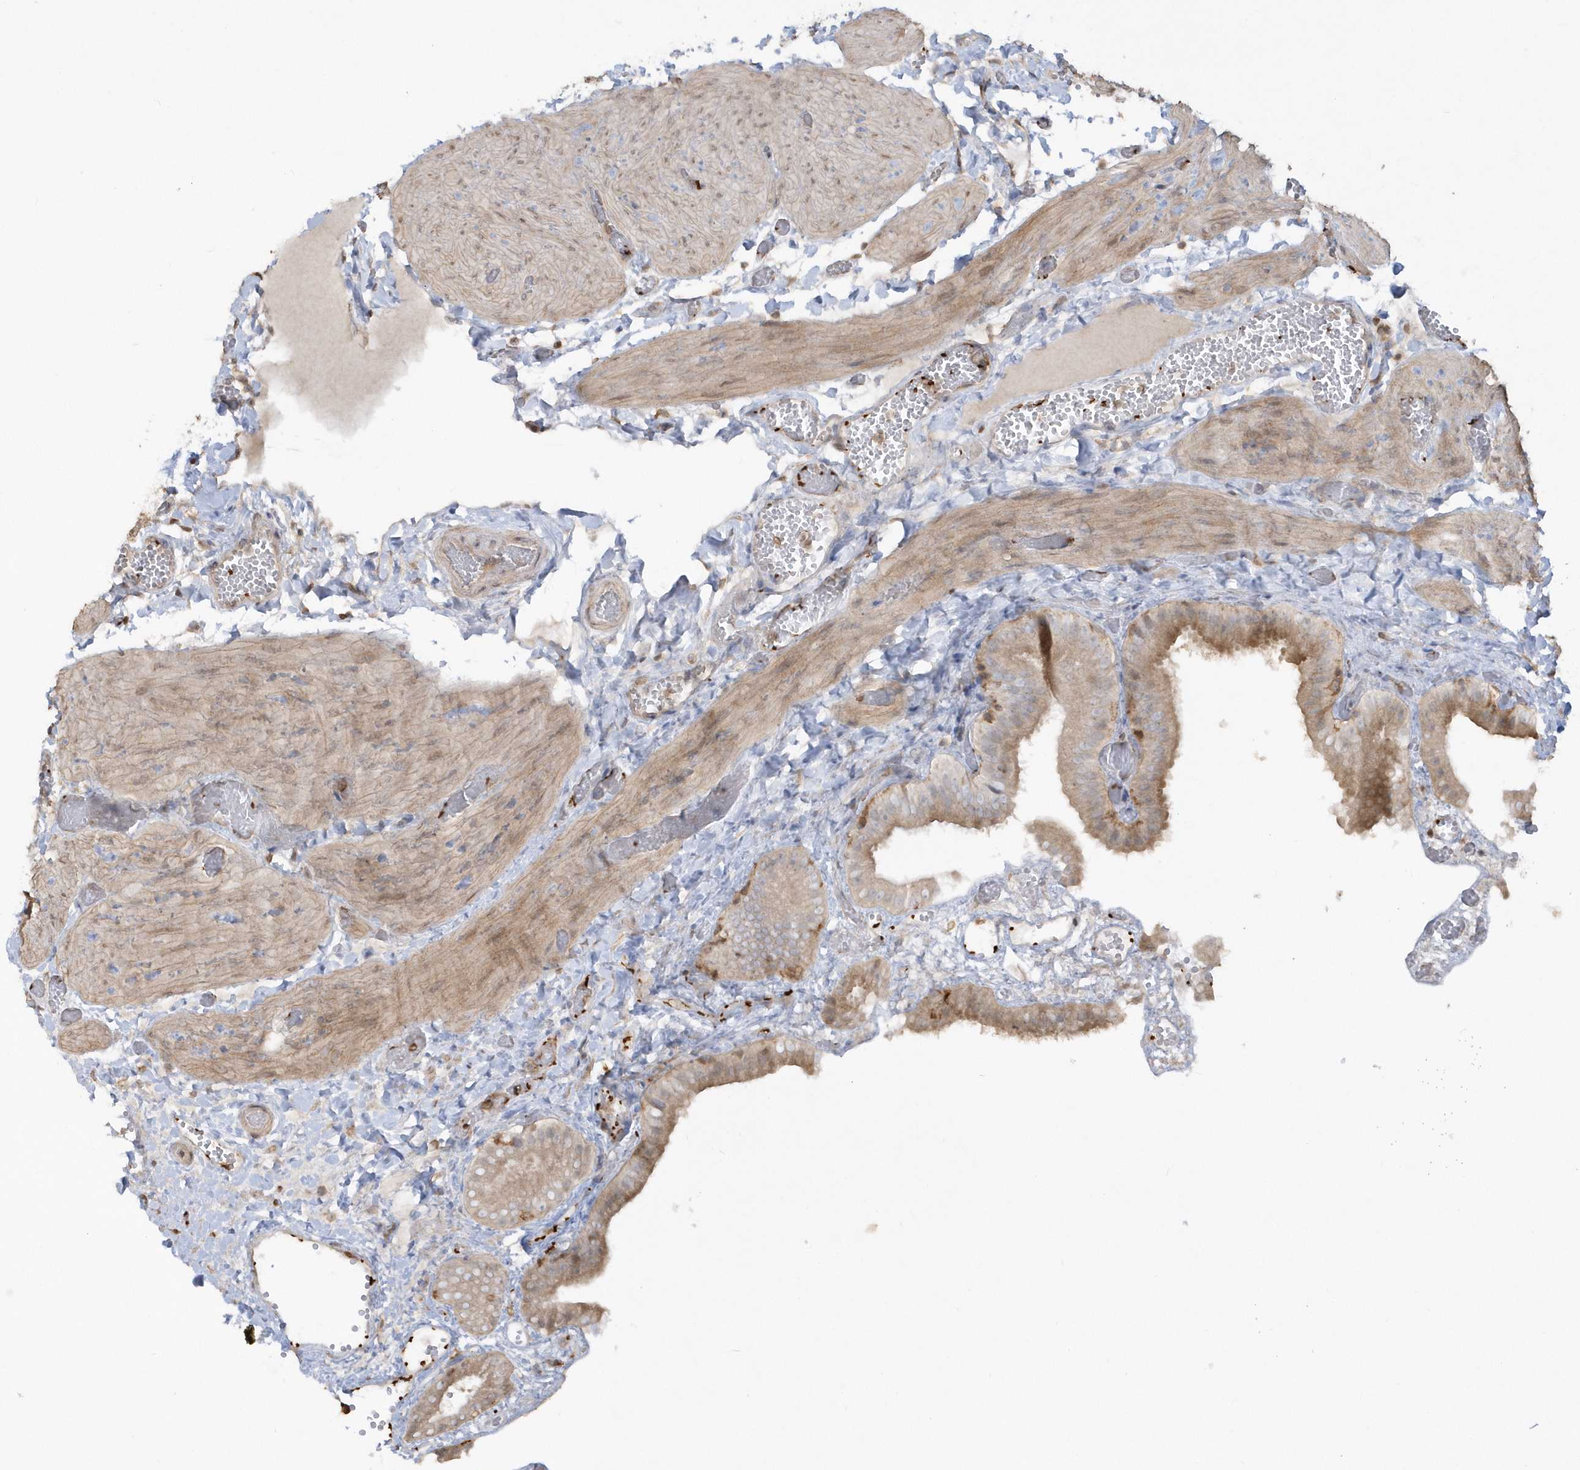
{"staining": {"intensity": "weak", "quantity": "25%-75%", "location": "cytoplasmic/membranous"}, "tissue": "gallbladder", "cell_type": "Glandular cells", "image_type": "normal", "snomed": [{"axis": "morphology", "description": "Normal tissue, NOS"}, {"axis": "topography", "description": "Gallbladder"}], "caption": "The histopathology image exhibits staining of unremarkable gallbladder, revealing weak cytoplasmic/membranous protein positivity (brown color) within glandular cells.", "gene": "BSN", "patient": {"sex": "female", "age": 64}}